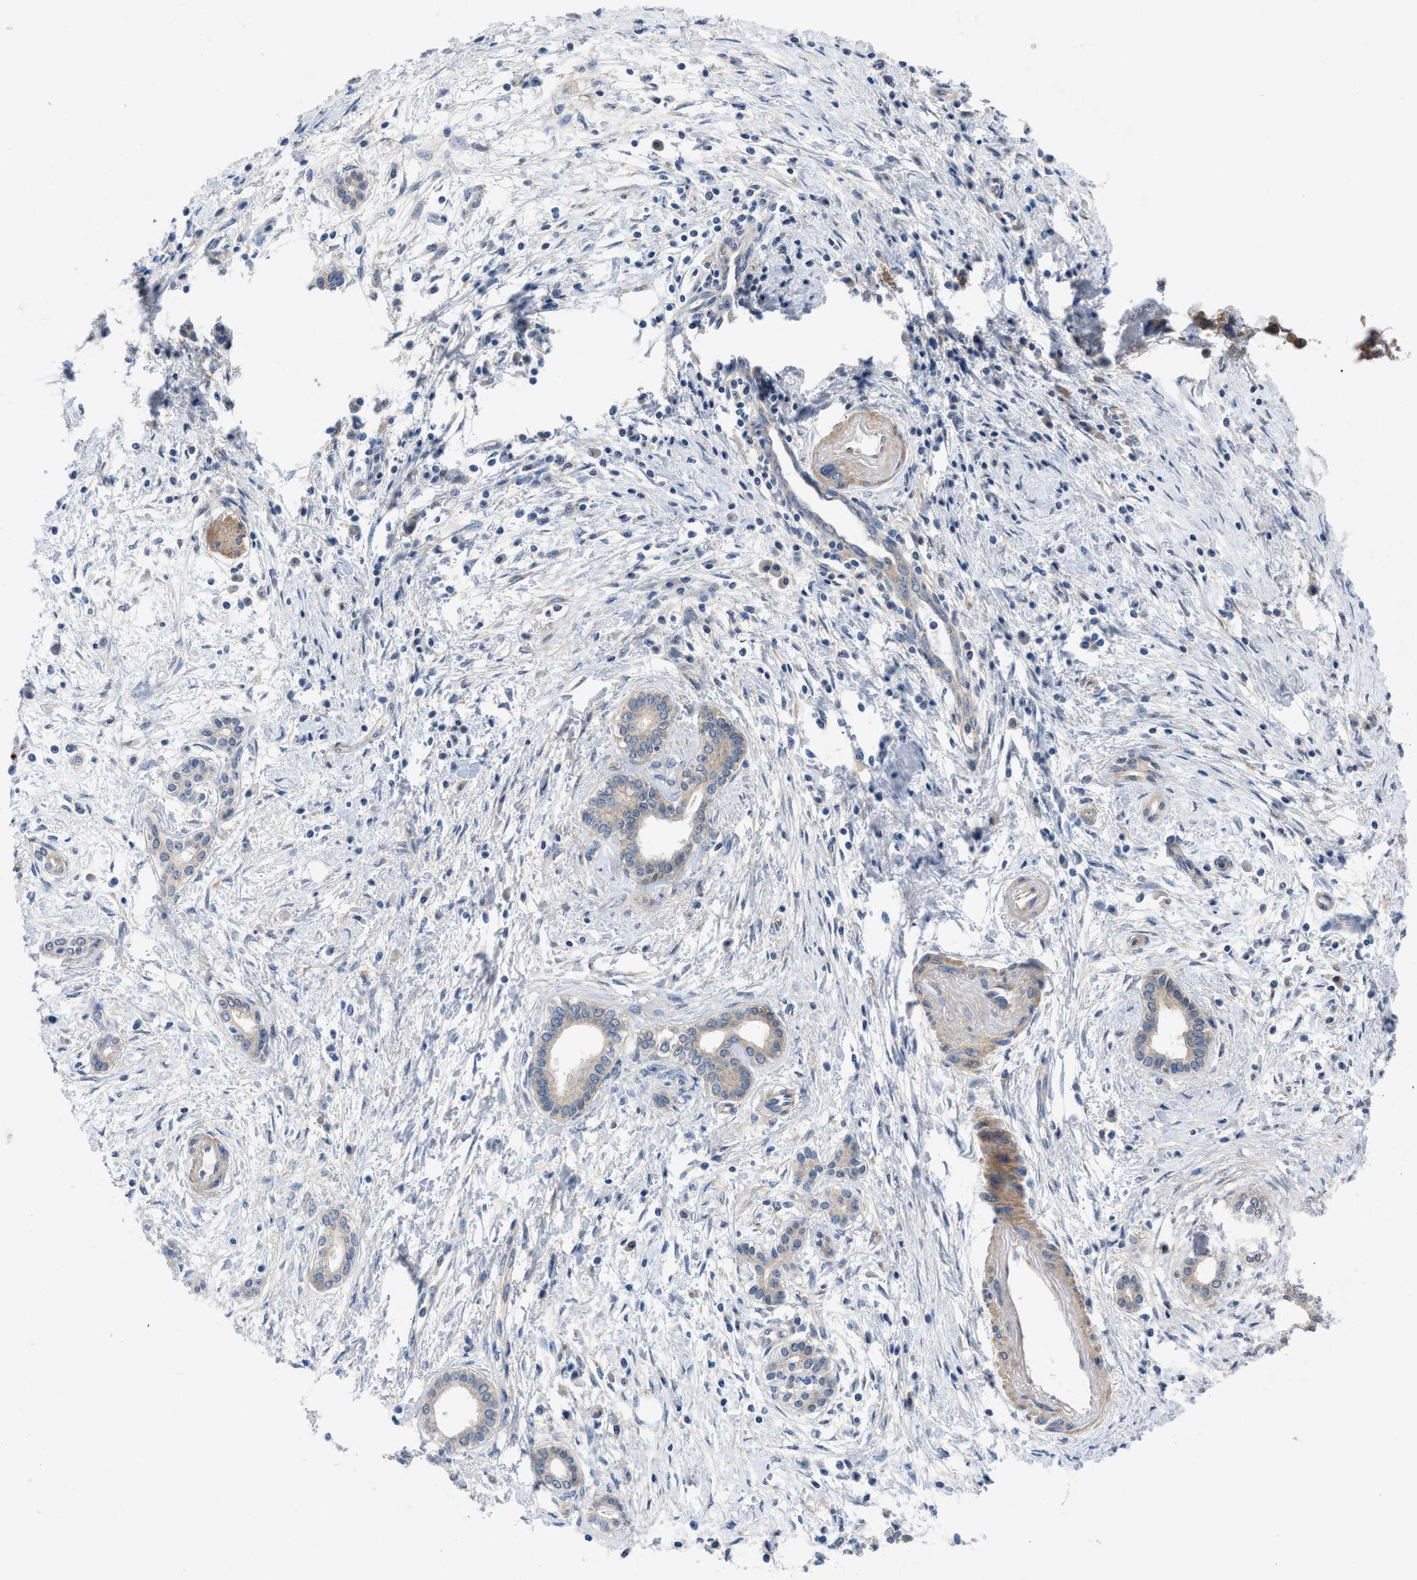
{"staining": {"intensity": "negative", "quantity": "none", "location": "none"}, "tissue": "pancreatic cancer", "cell_type": "Tumor cells", "image_type": "cancer", "snomed": [{"axis": "morphology", "description": "Adenocarcinoma, NOS"}, {"axis": "topography", "description": "Pancreas"}], "caption": "A high-resolution histopathology image shows immunohistochemistry (IHC) staining of pancreatic cancer, which displays no significant staining in tumor cells.", "gene": "PANX1", "patient": {"sex": "female", "age": 70}}